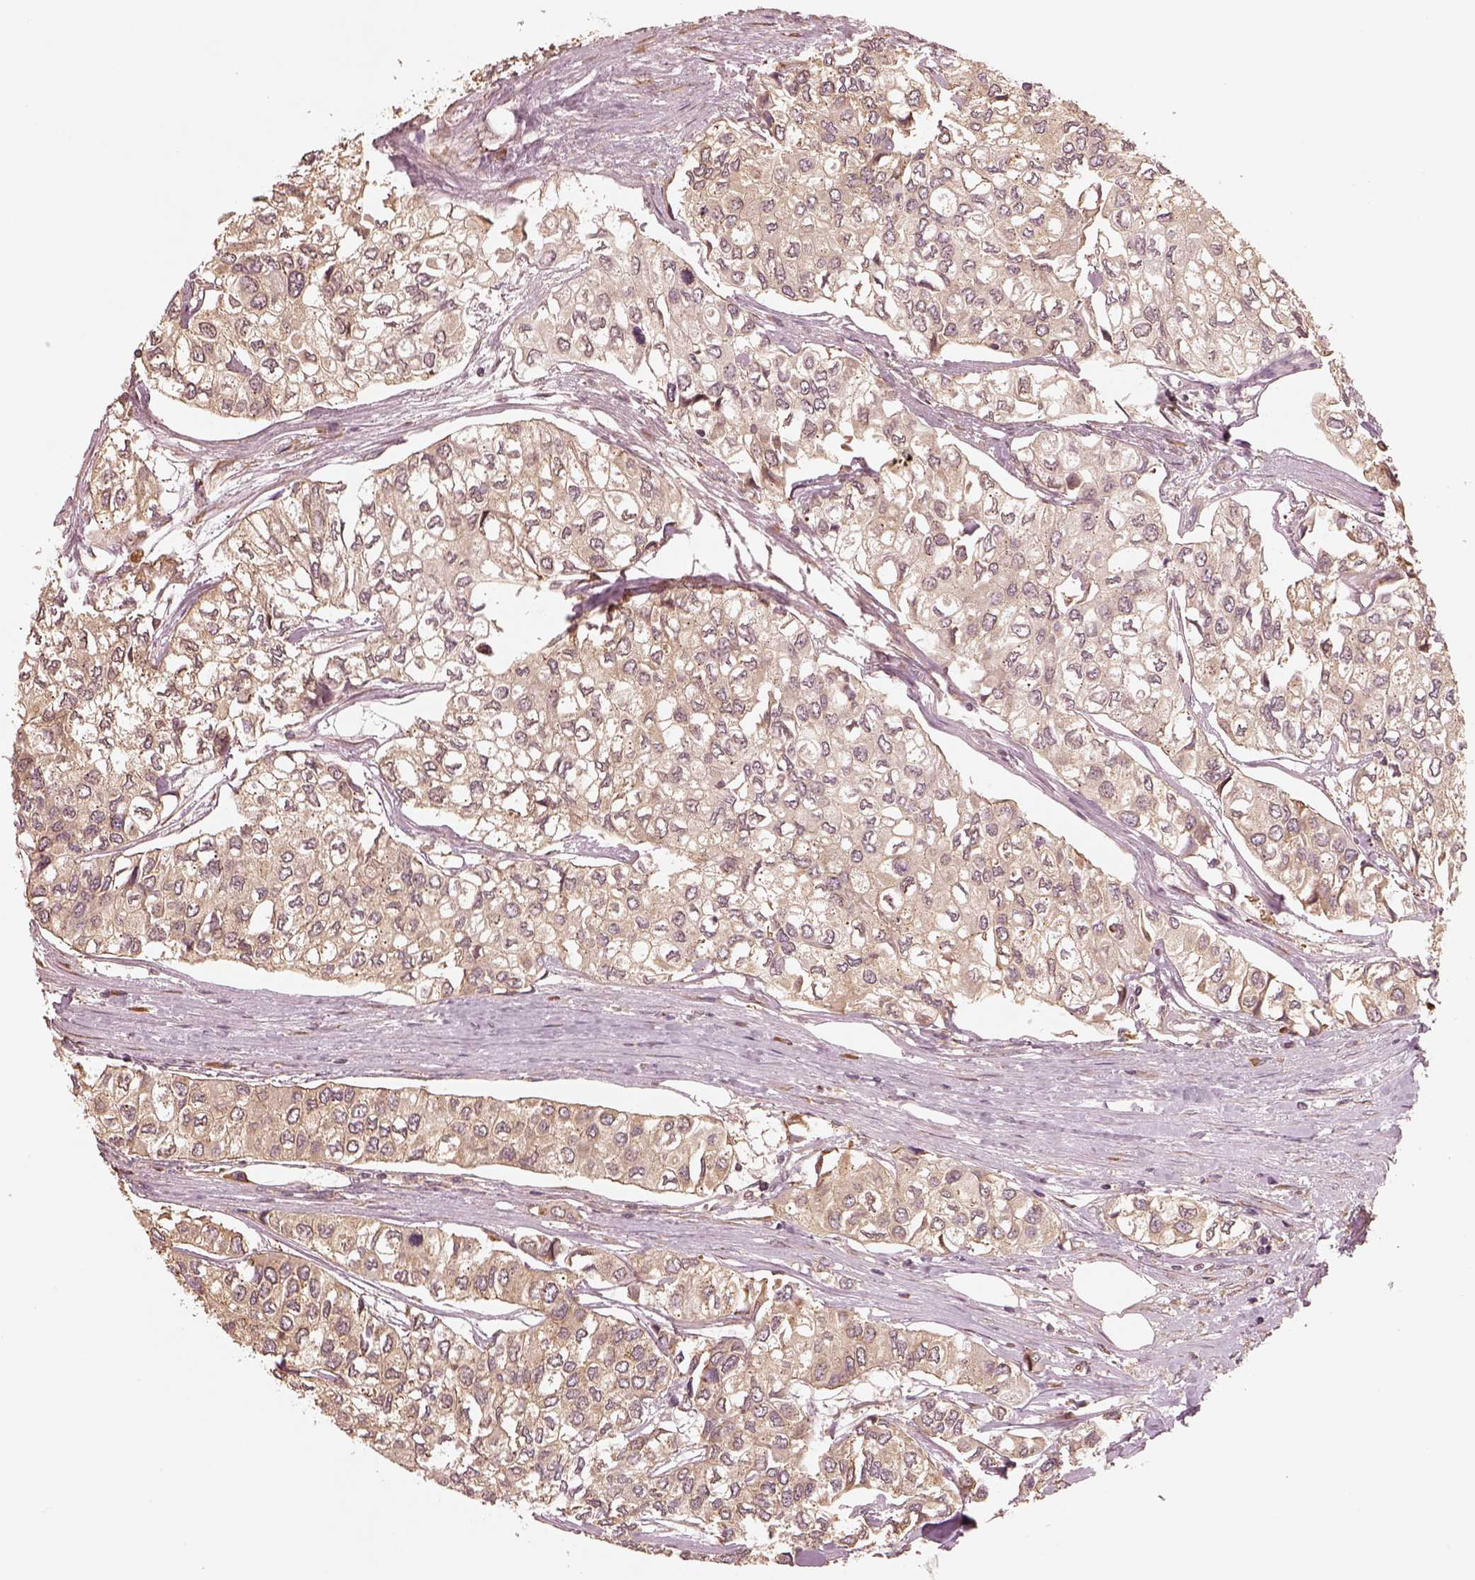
{"staining": {"intensity": "weak", "quantity": ">75%", "location": "cytoplasmic/membranous"}, "tissue": "urothelial cancer", "cell_type": "Tumor cells", "image_type": "cancer", "snomed": [{"axis": "morphology", "description": "Urothelial carcinoma, High grade"}, {"axis": "topography", "description": "Urinary bladder"}], "caption": "Weak cytoplasmic/membranous staining for a protein is identified in approximately >75% of tumor cells of urothelial cancer using IHC.", "gene": "RPS5", "patient": {"sex": "male", "age": 73}}